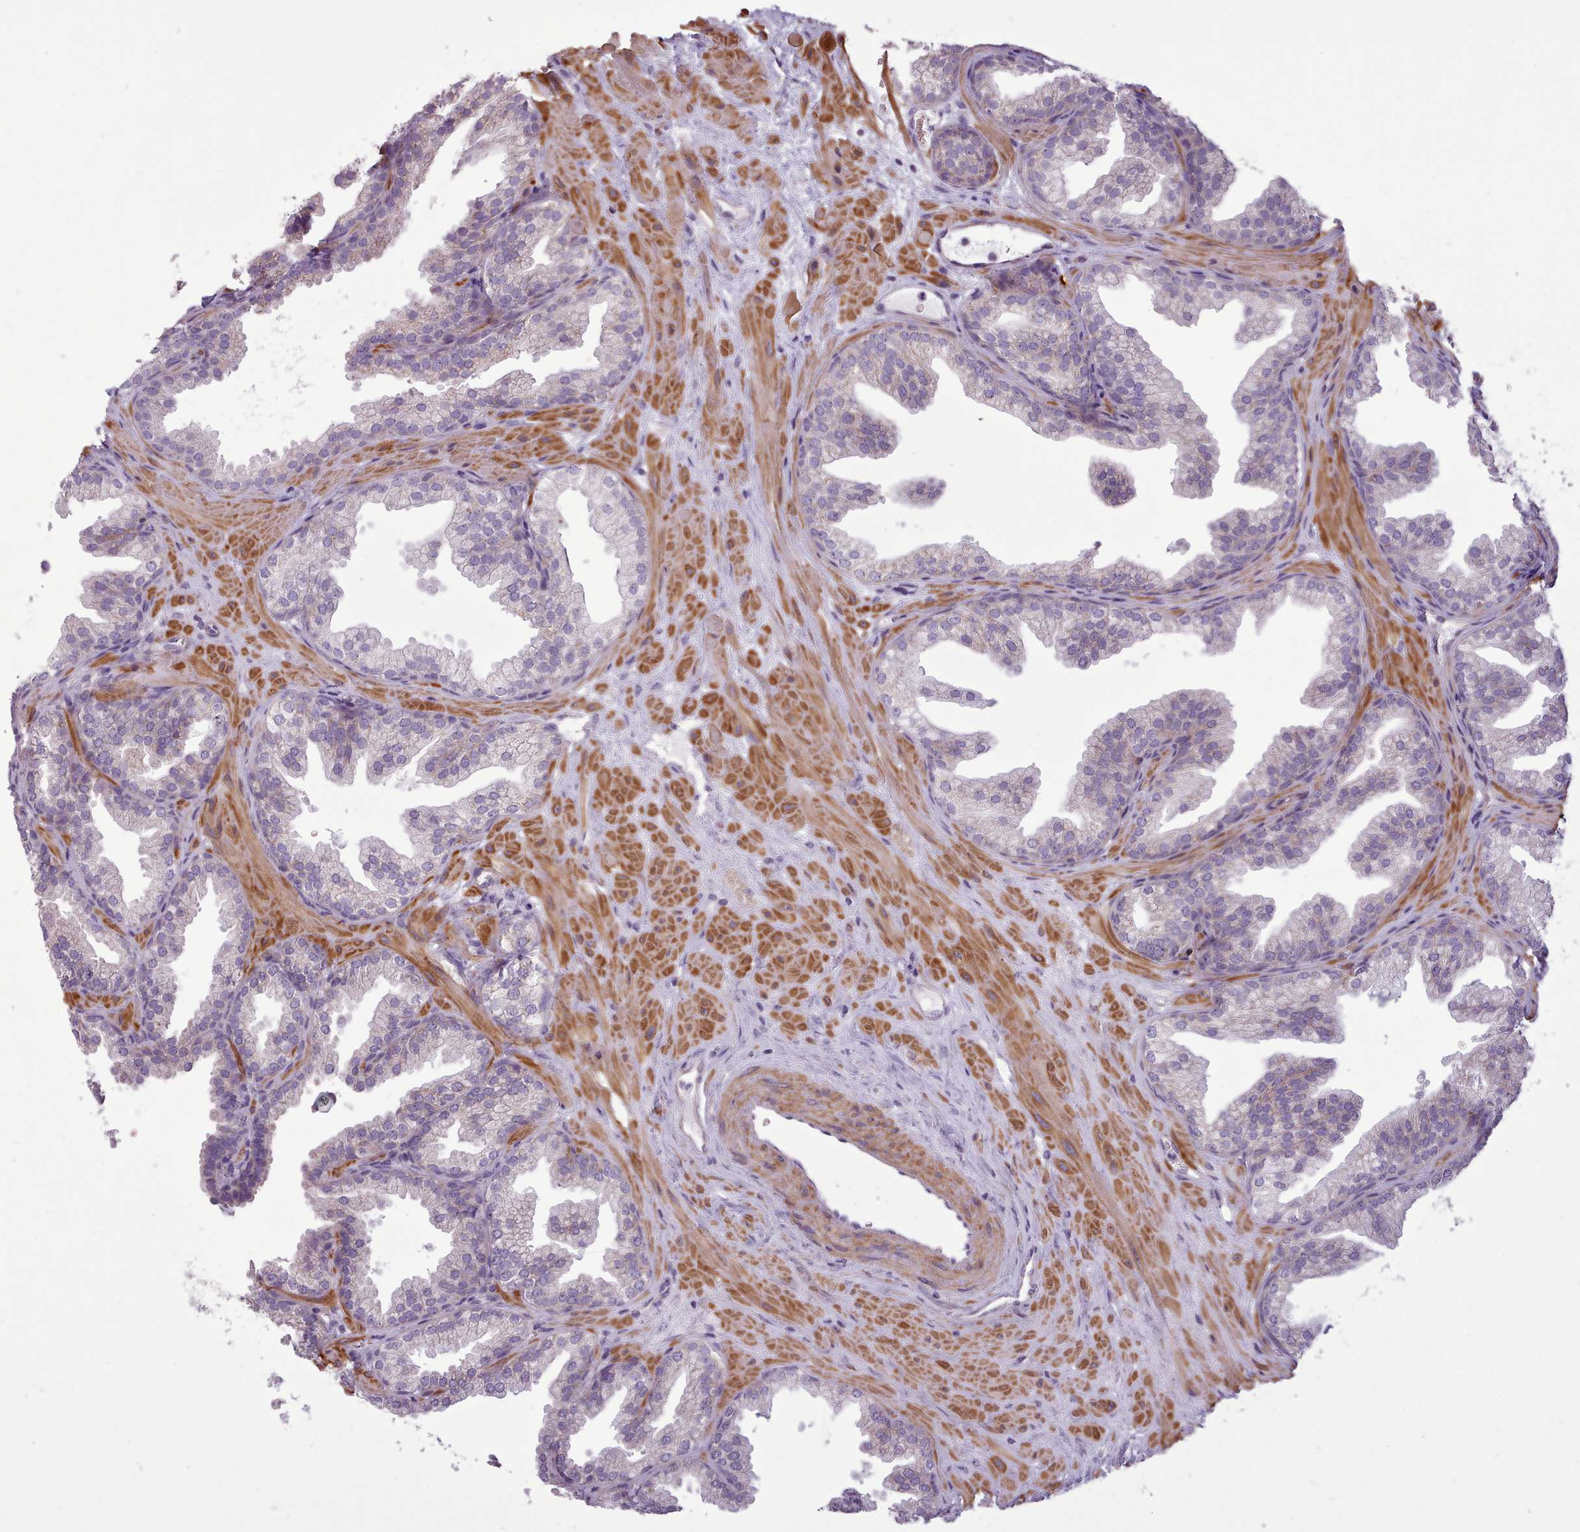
{"staining": {"intensity": "negative", "quantity": "none", "location": "none"}, "tissue": "prostate", "cell_type": "Glandular cells", "image_type": "normal", "snomed": [{"axis": "morphology", "description": "Normal tissue, NOS"}, {"axis": "topography", "description": "Prostate"}], "caption": "A high-resolution micrograph shows immunohistochemistry (IHC) staining of normal prostate, which displays no significant positivity in glandular cells. Brightfield microscopy of IHC stained with DAB (brown) and hematoxylin (blue), captured at high magnification.", "gene": "AVL9", "patient": {"sex": "male", "age": 37}}